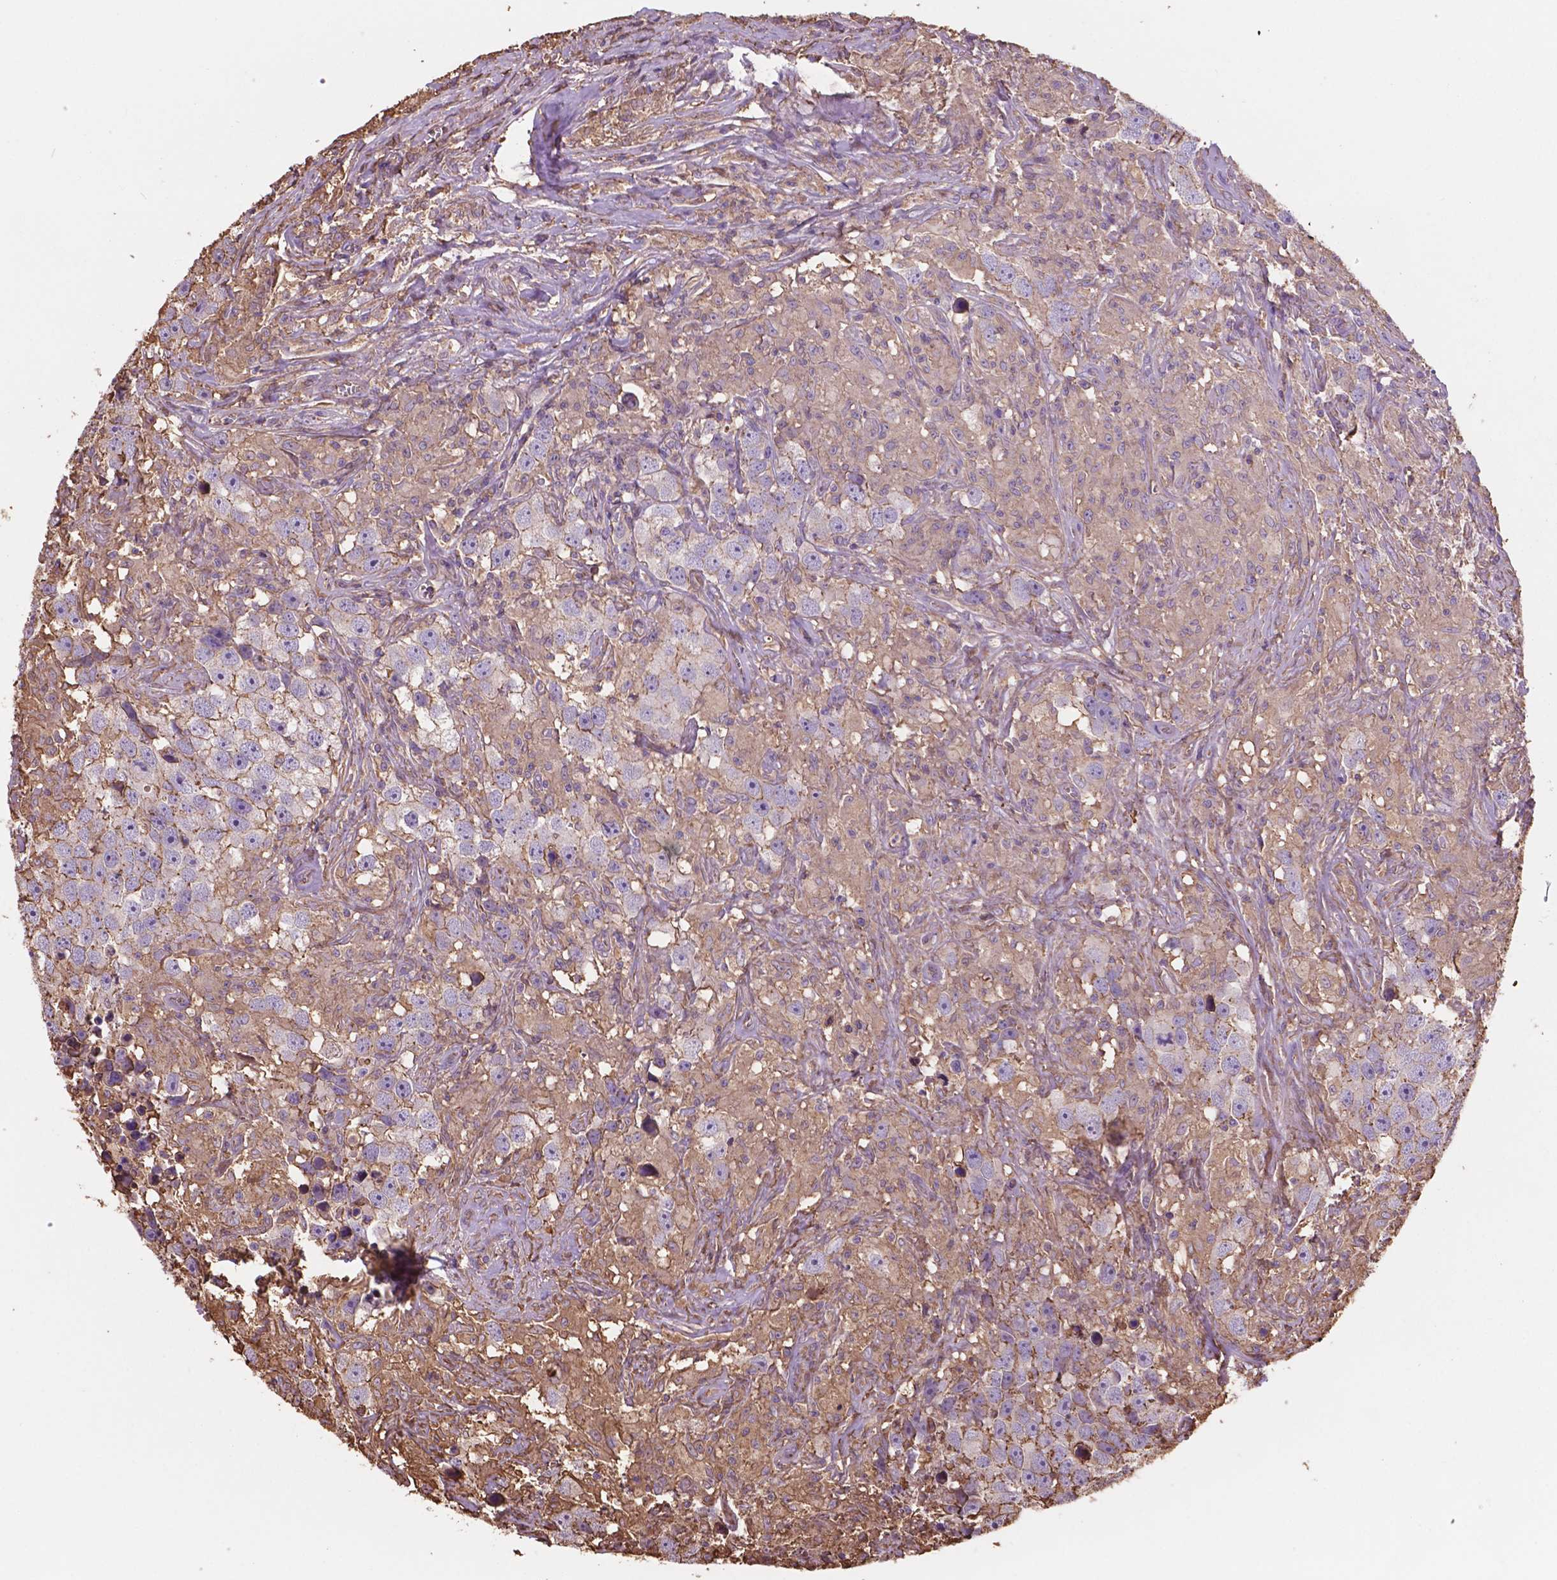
{"staining": {"intensity": "moderate", "quantity": "<25%", "location": "cytoplasmic/membranous"}, "tissue": "testis cancer", "cell_type": "Tumor cells", "image_type": "cancer", "snomed": [{"axis": "morphology", "description": "Seminoma, NOS"}, {"axis": "topography", "description": "Testis"}], "caption": "The histopathology image displays a brown stain indicating the presence of a protein in the cytoplasmic/membranous of tumor cells in seminoma (testis).", "gene": "NIPA2", "patient": {"sex": "male", "age": 49}}